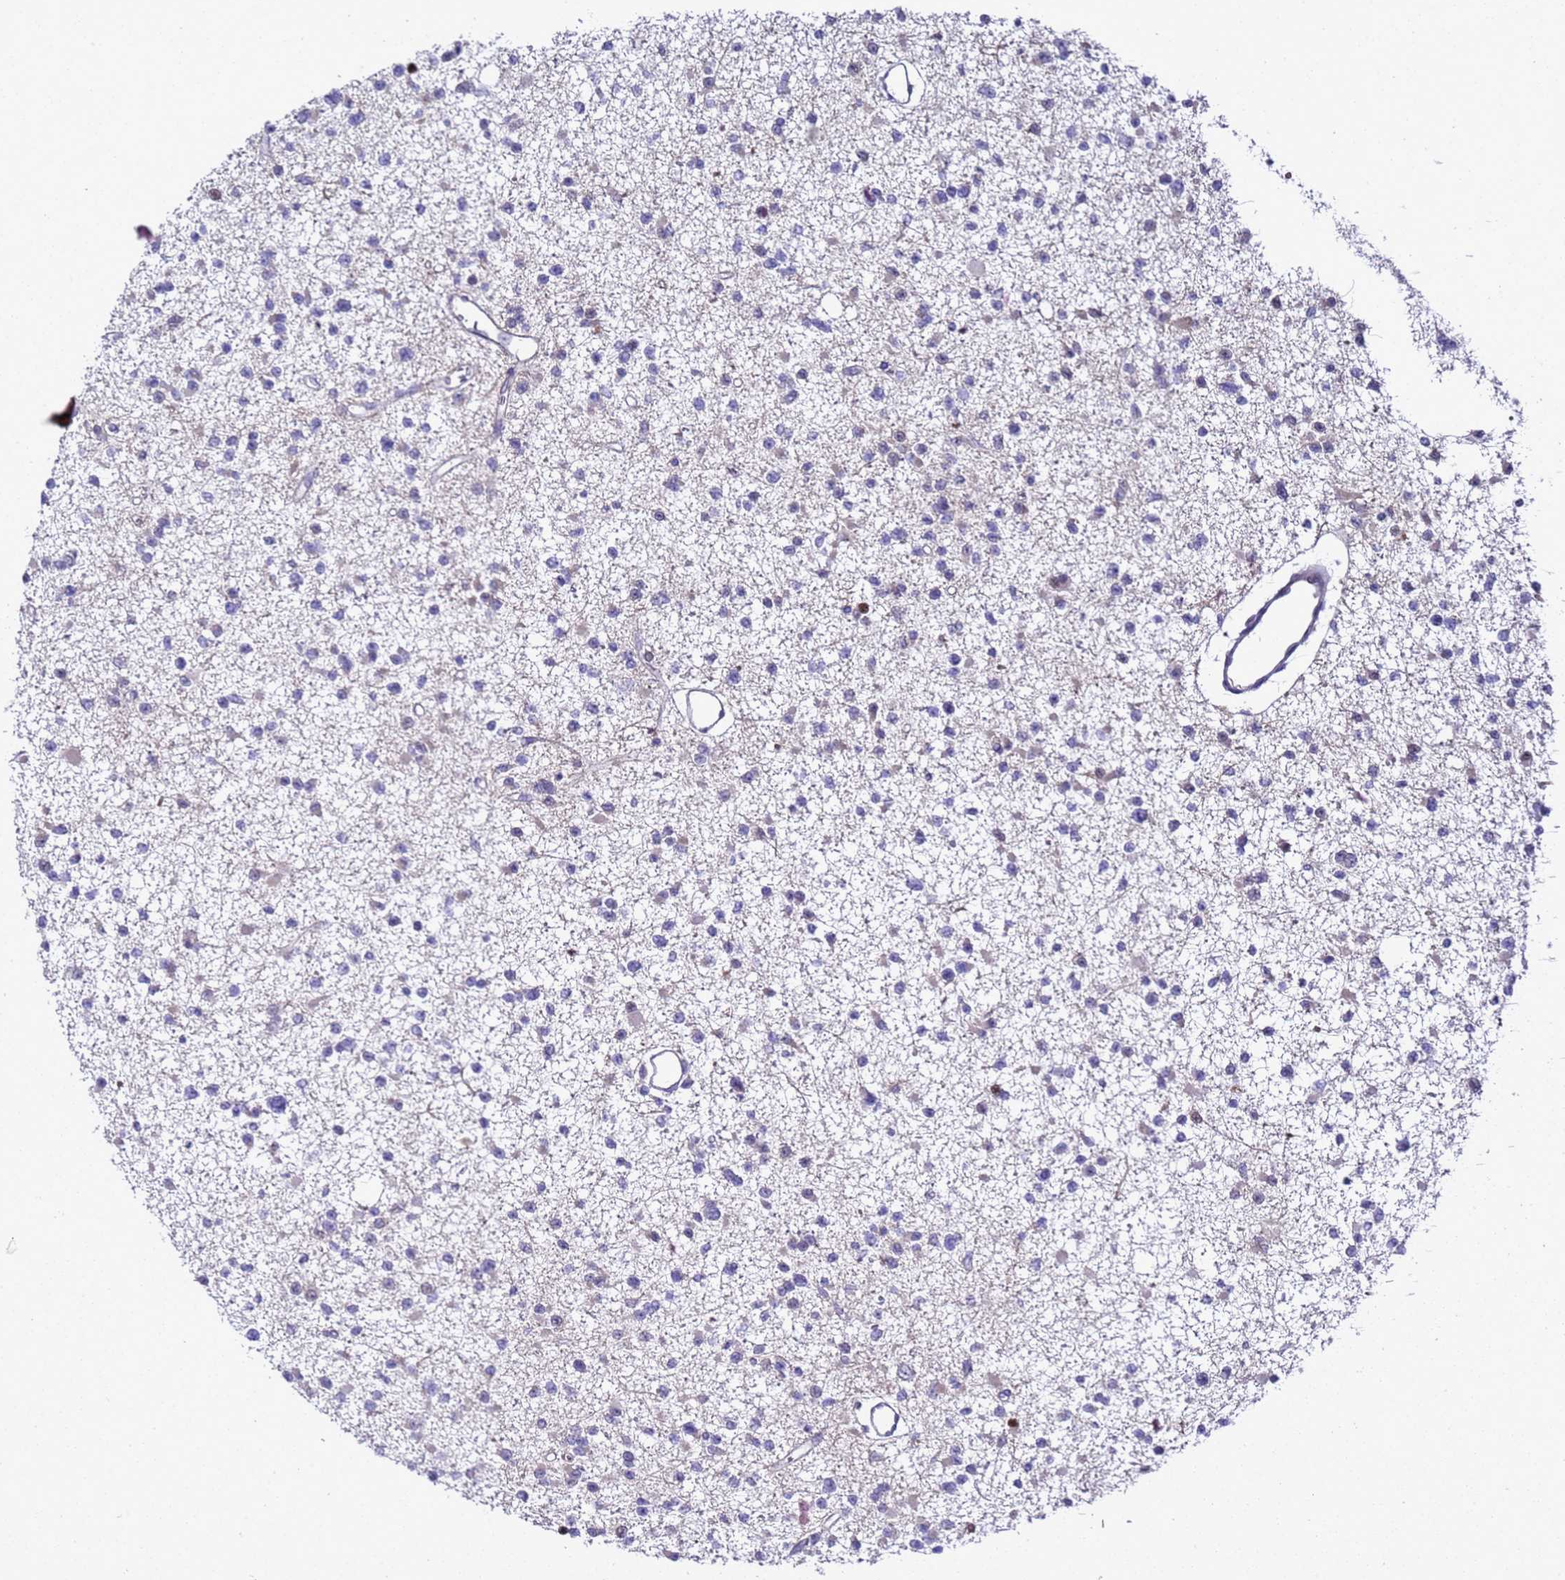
{"staining": {"intensity": "negative", "quantity": "none", "location": "none"}, "tissue": "glioma", "cell_type": "Tumor cells", "image_type": "cancer", "snomed": [{"axis": "morphology", "description": "Glioma, malignant, Low grade"}, {"axis": "topography", "description": "Brain"}], "caption": "Tumor cells are negative for protein expression in human glioma.", "gene": "ALG3", "patient": {"sex": "female", "age": 22}}